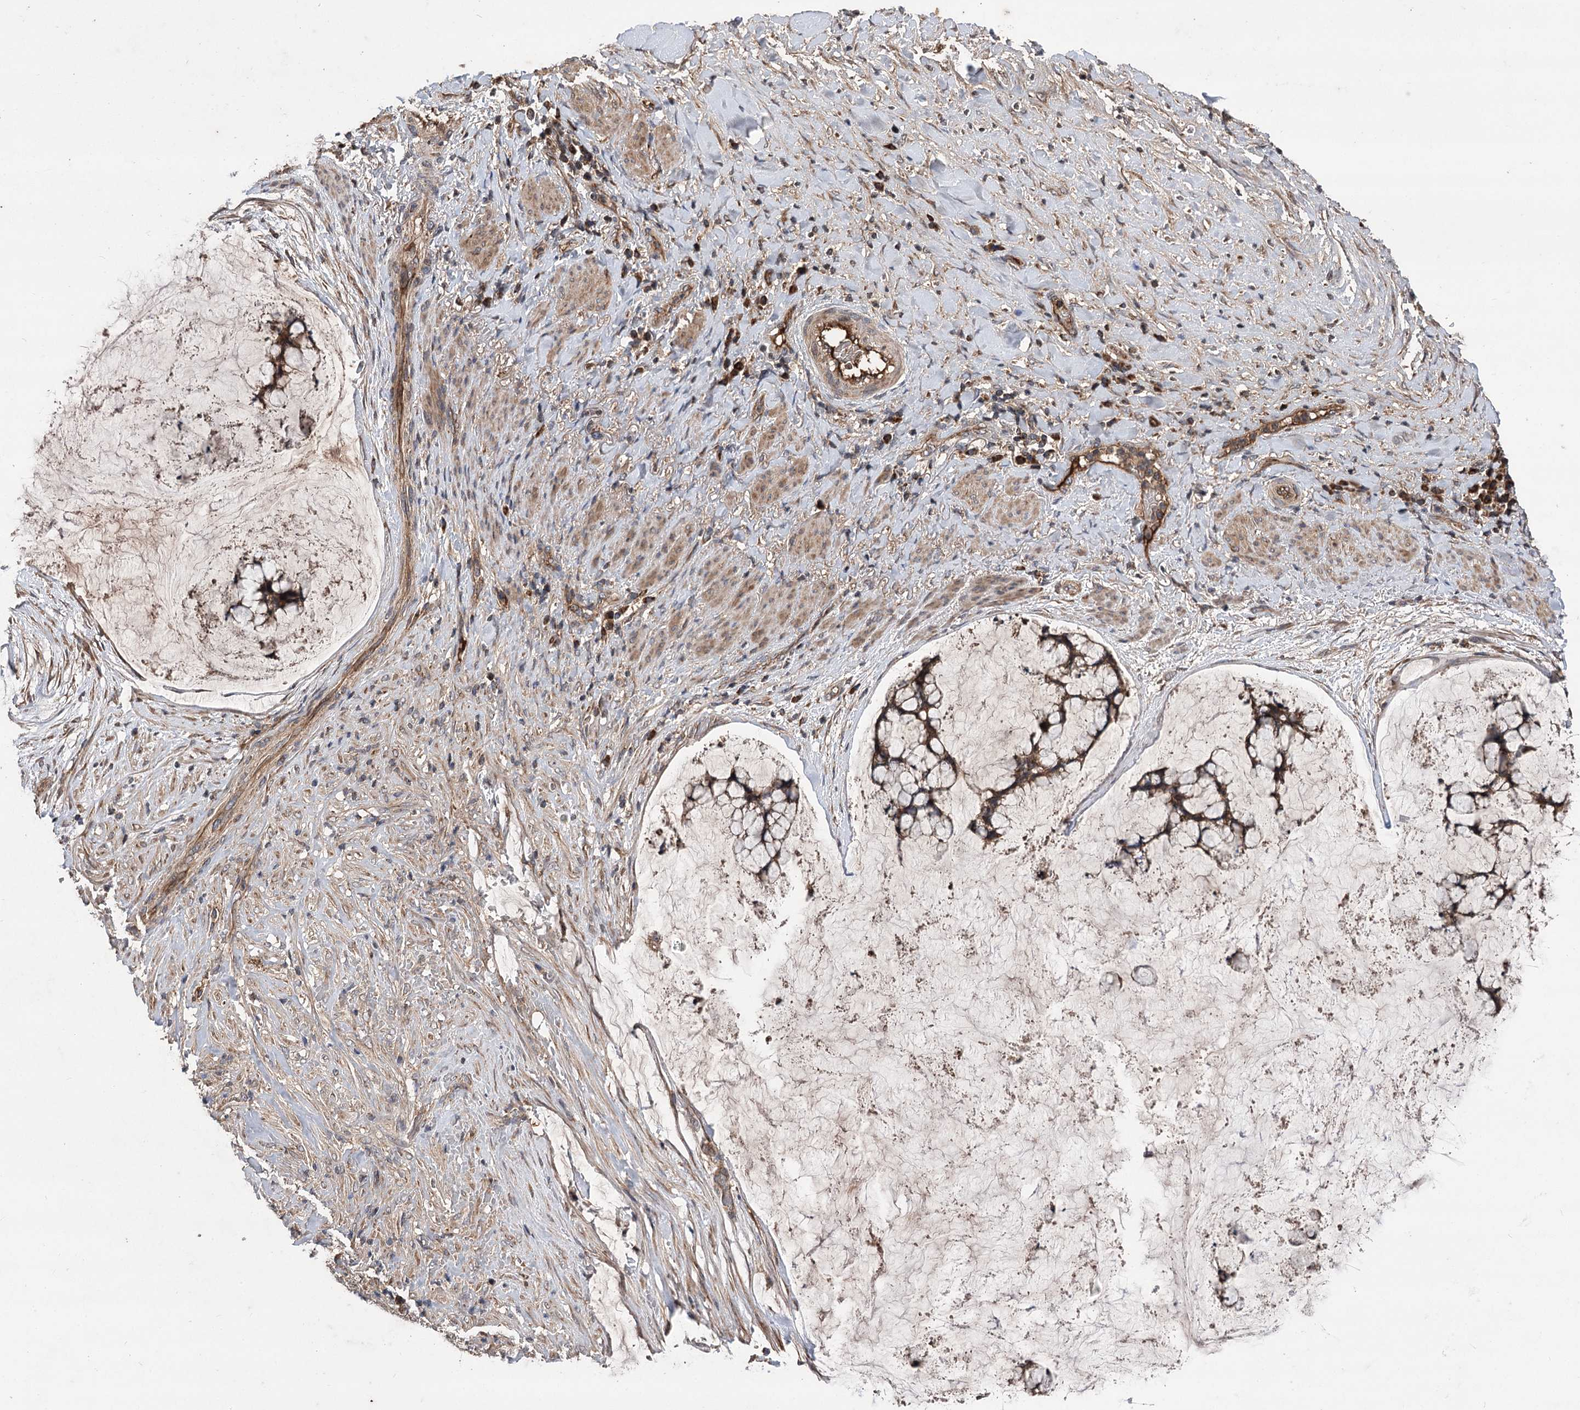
{"staining": {"intensity": "strong", "quantity": ">75%", "location": "cytoplasmic/membranous"}, "tissue": "ovarian cancer", "cell_type": "Tumor cells", "image_type": "cancer", "snomed": [{"axis": "morphology", "description": "Cystadenocarcinoma, mucinous, NOS"}, {"axis": "topography", "description": "Ovary"}], "caption": "Protein analysis of mucinous cystadenocarcinoma (ovarian) tissue reveals strong cytoplasmic/membranous positivity in about >75% of tumor cells.", "gene": "RASSF3", "patient": {"sex": "female", "age": 42}}